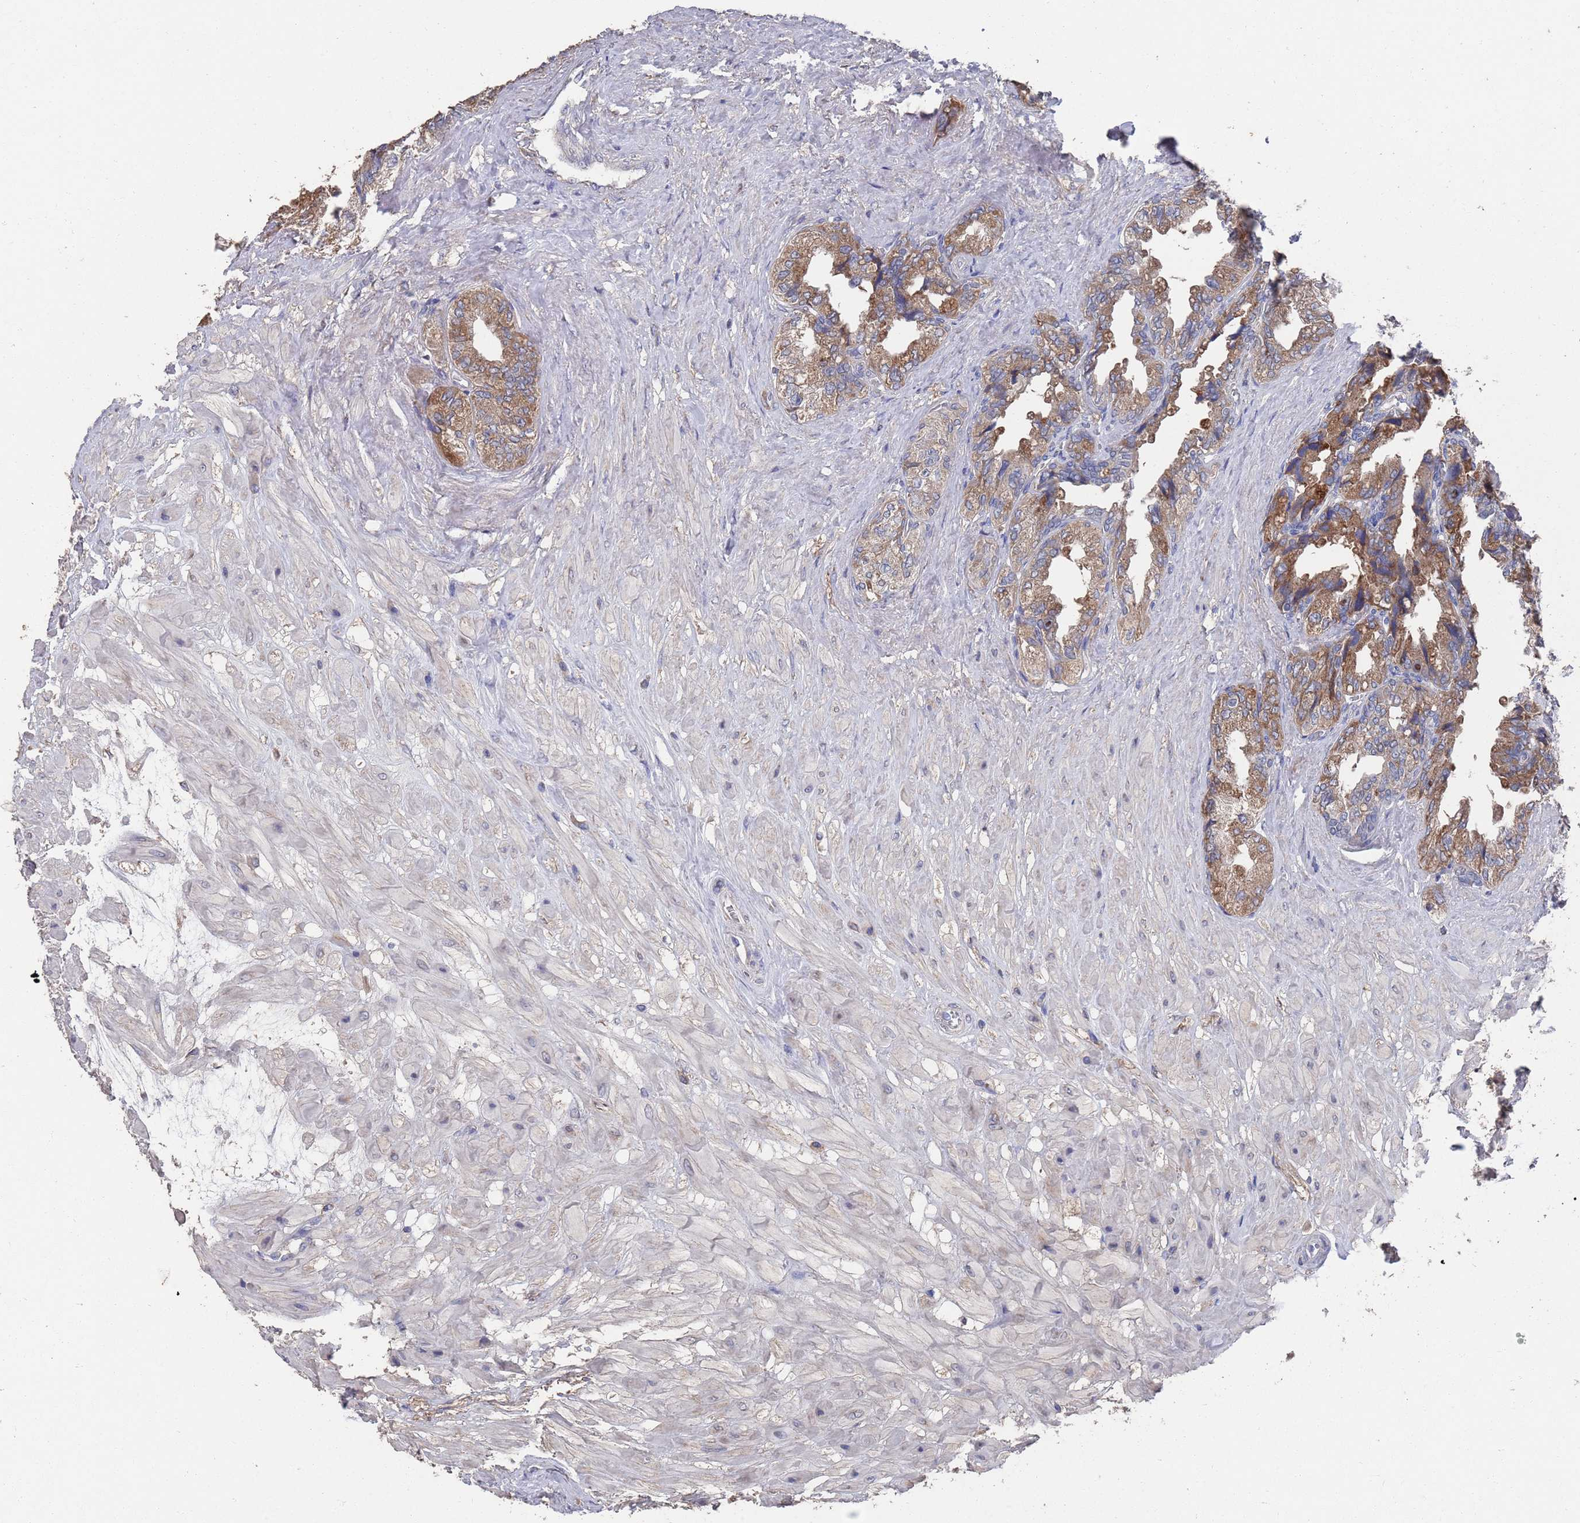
{"staining": {"intensity": "moderate", "quantity": ">75%", "location": "cytoplasmic/membranous"}, "tissue": "seminal vesicle", "cell_type": "Glandular cells", "image_type": "normal", "snomed": [{"axis": "morphology", "description": "Normal tissue, NOS"}, {"axis": "topography", "description": "Seminal veicle"}, {"axis": "topography", "description": "Peripheral nerve tissue"}], "caption": "Glandular cells show moderate cytoplasmic/membranous expression in about >75% of cells in benign seminal vesicle. The staining is performed using DAB brown chromogen to label protein expression. The nuclei are counter-stained blue using hematoxylin.", "gene": "BTBD18", "patient": {"sex": "male", "age": 60}}